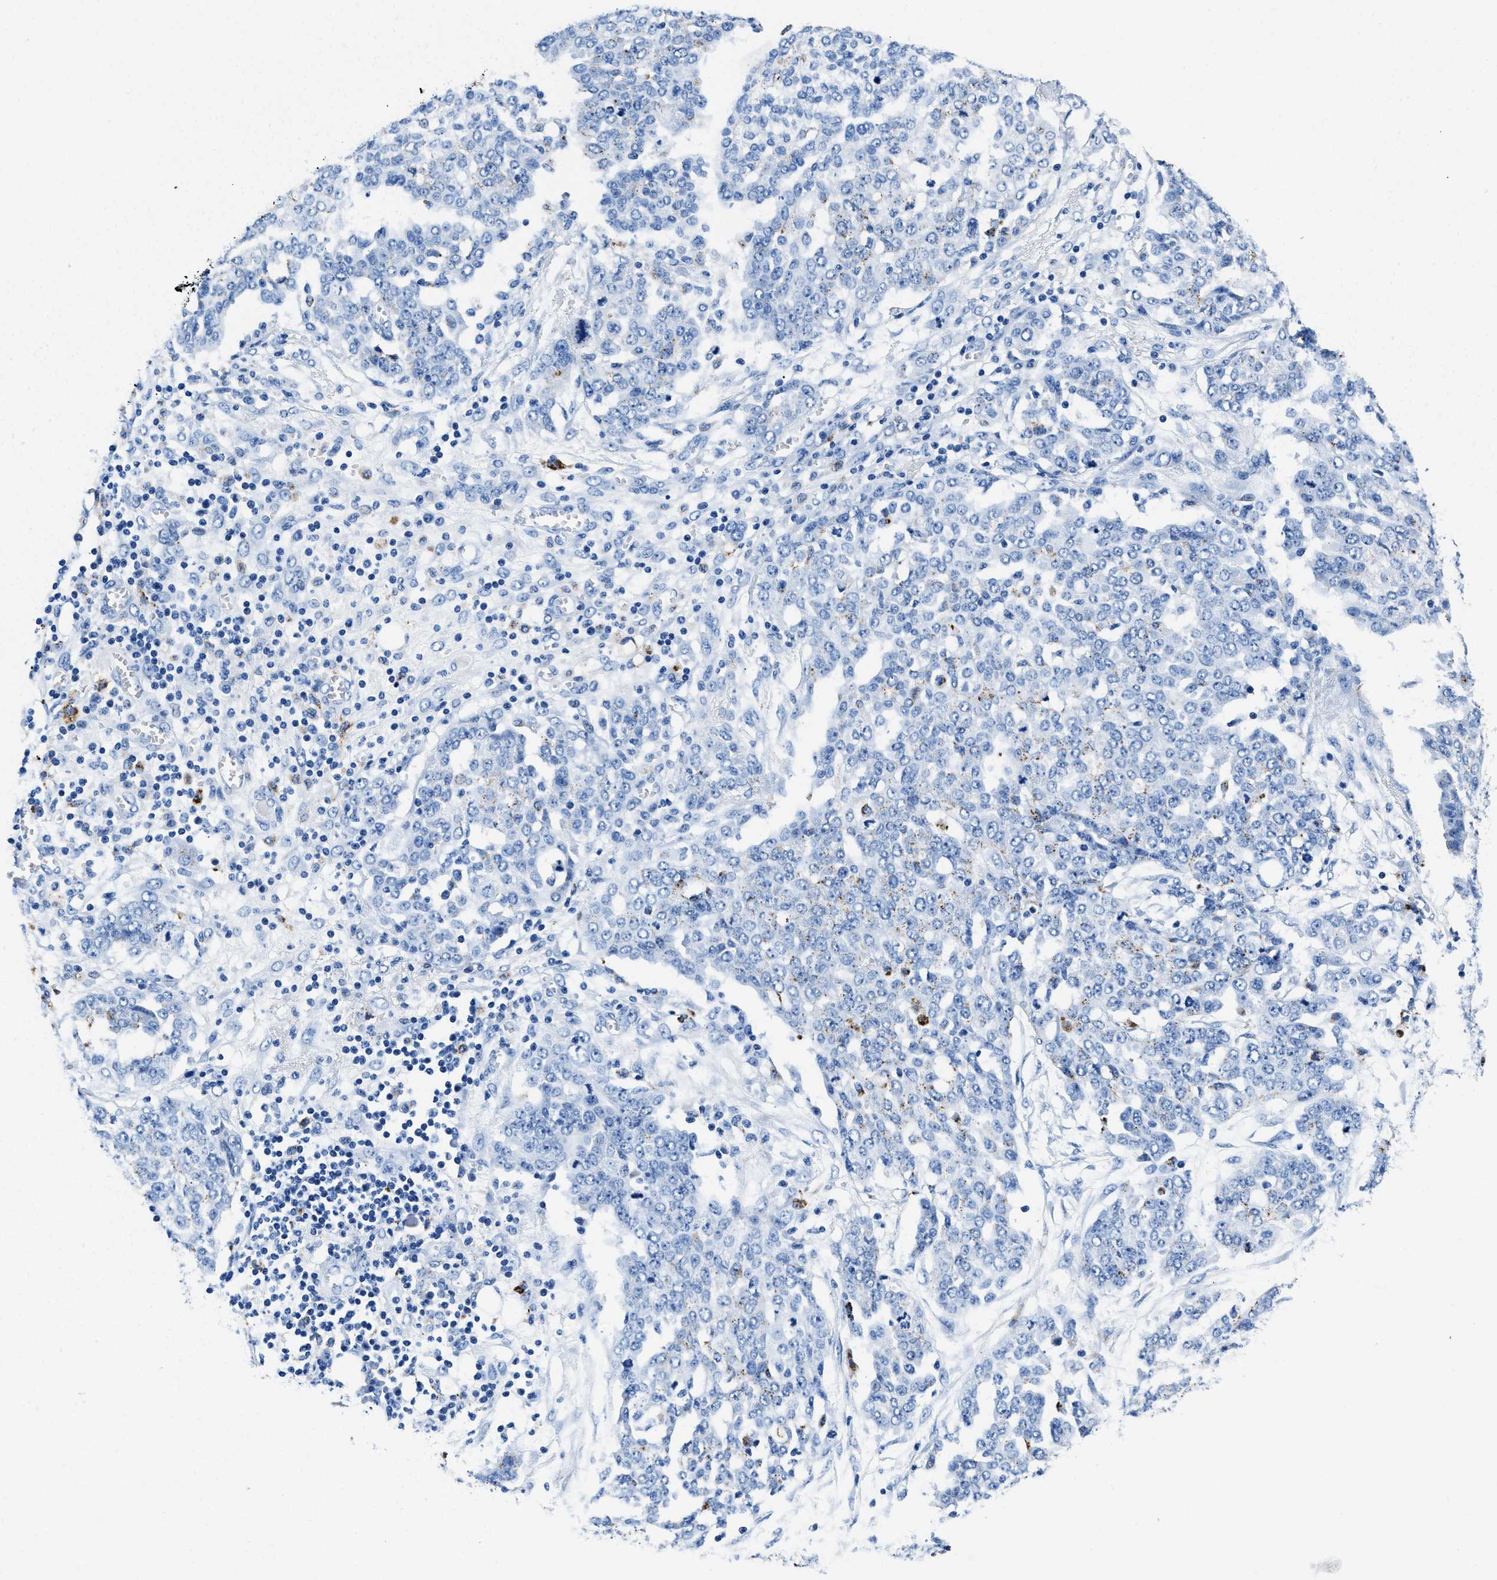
{"staining": {"intensity": "moderate", "quantity": "<25%", "location": "cytoplasmic/membranous"}, "tissue": "ovarian cancer", "cell_type": "Tumor cells", "image_type": "cancer", "snomed": [{"axis": "morphology", "description": "Cystadenocarcinoma, serous, NOS"}, {"axis": "topography", "description": "Soft tissue"}, {"axis": "topography", "description": "Ovary"}], "caption": "Immunohistochemical staining of human ovarian cancer (serous cystadenocarcinoma) displays low levels of moderate cytoplasmic/membranous staining in about <25% of tumor cells.", "gene": "OR14K1", "patient": {"sex": "female", "age": 57}}